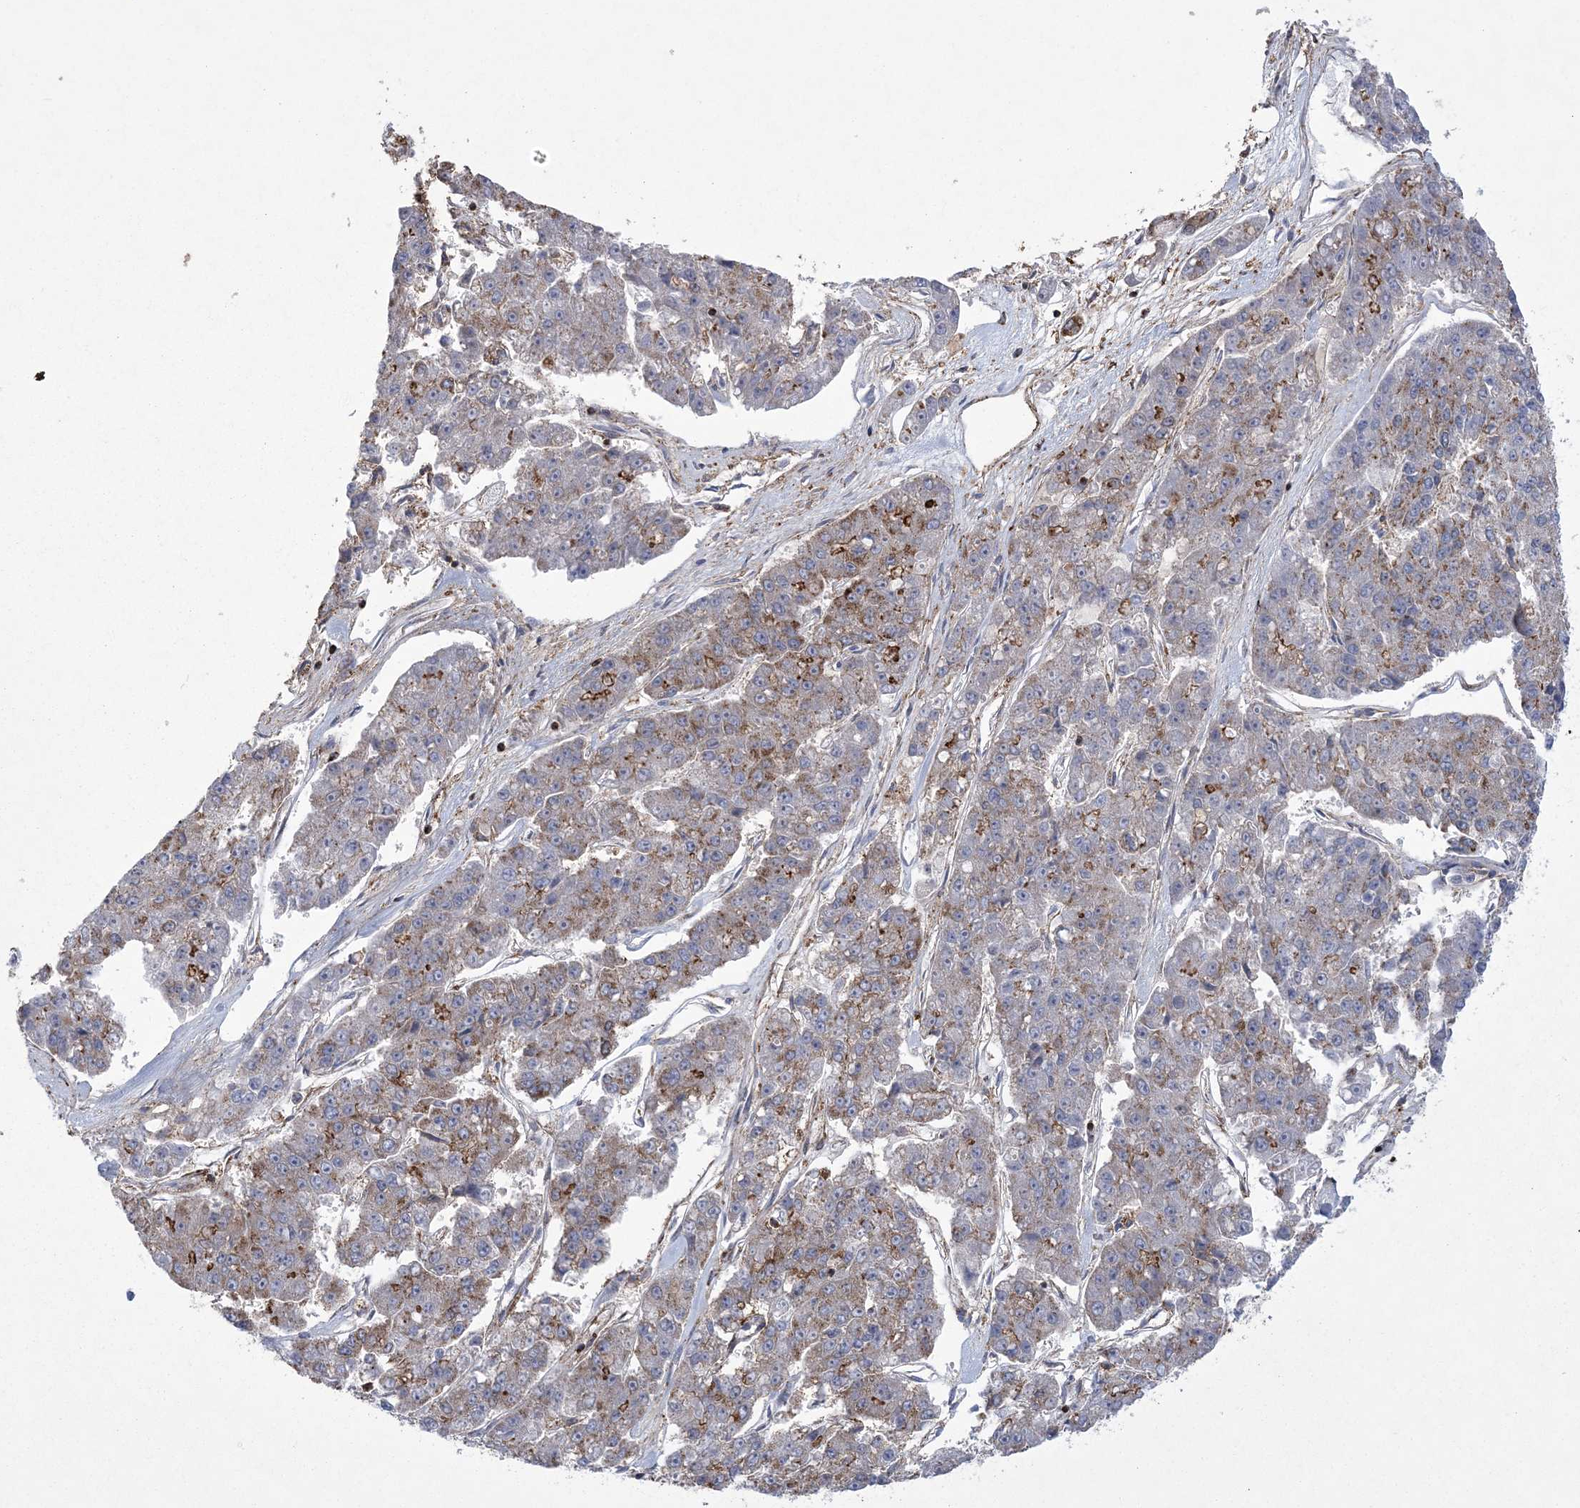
{"staining": {"intensity": "moderate", "quantity": ">75%", "location": "cytoplasmic/membranous"}, "tissue": "pancreatic cancer", "cell_type": "Tumor cells", "image_type": "cancer", "snomed": [{"axis": "morphology", "description": "Adenocarcinoma, NOS"}, {"axis": "topography", "description": "Pancreas"}], "caption": "Immunohistochemical staining of human pancreatic cancer (adenocarcinoma) reveals medium levels of moderate cytoplasmic/membranous protein positivity in about >75% of tumor cells.", "gene": "ARSJ", "patient": {"sex": "male", "age": 50}}